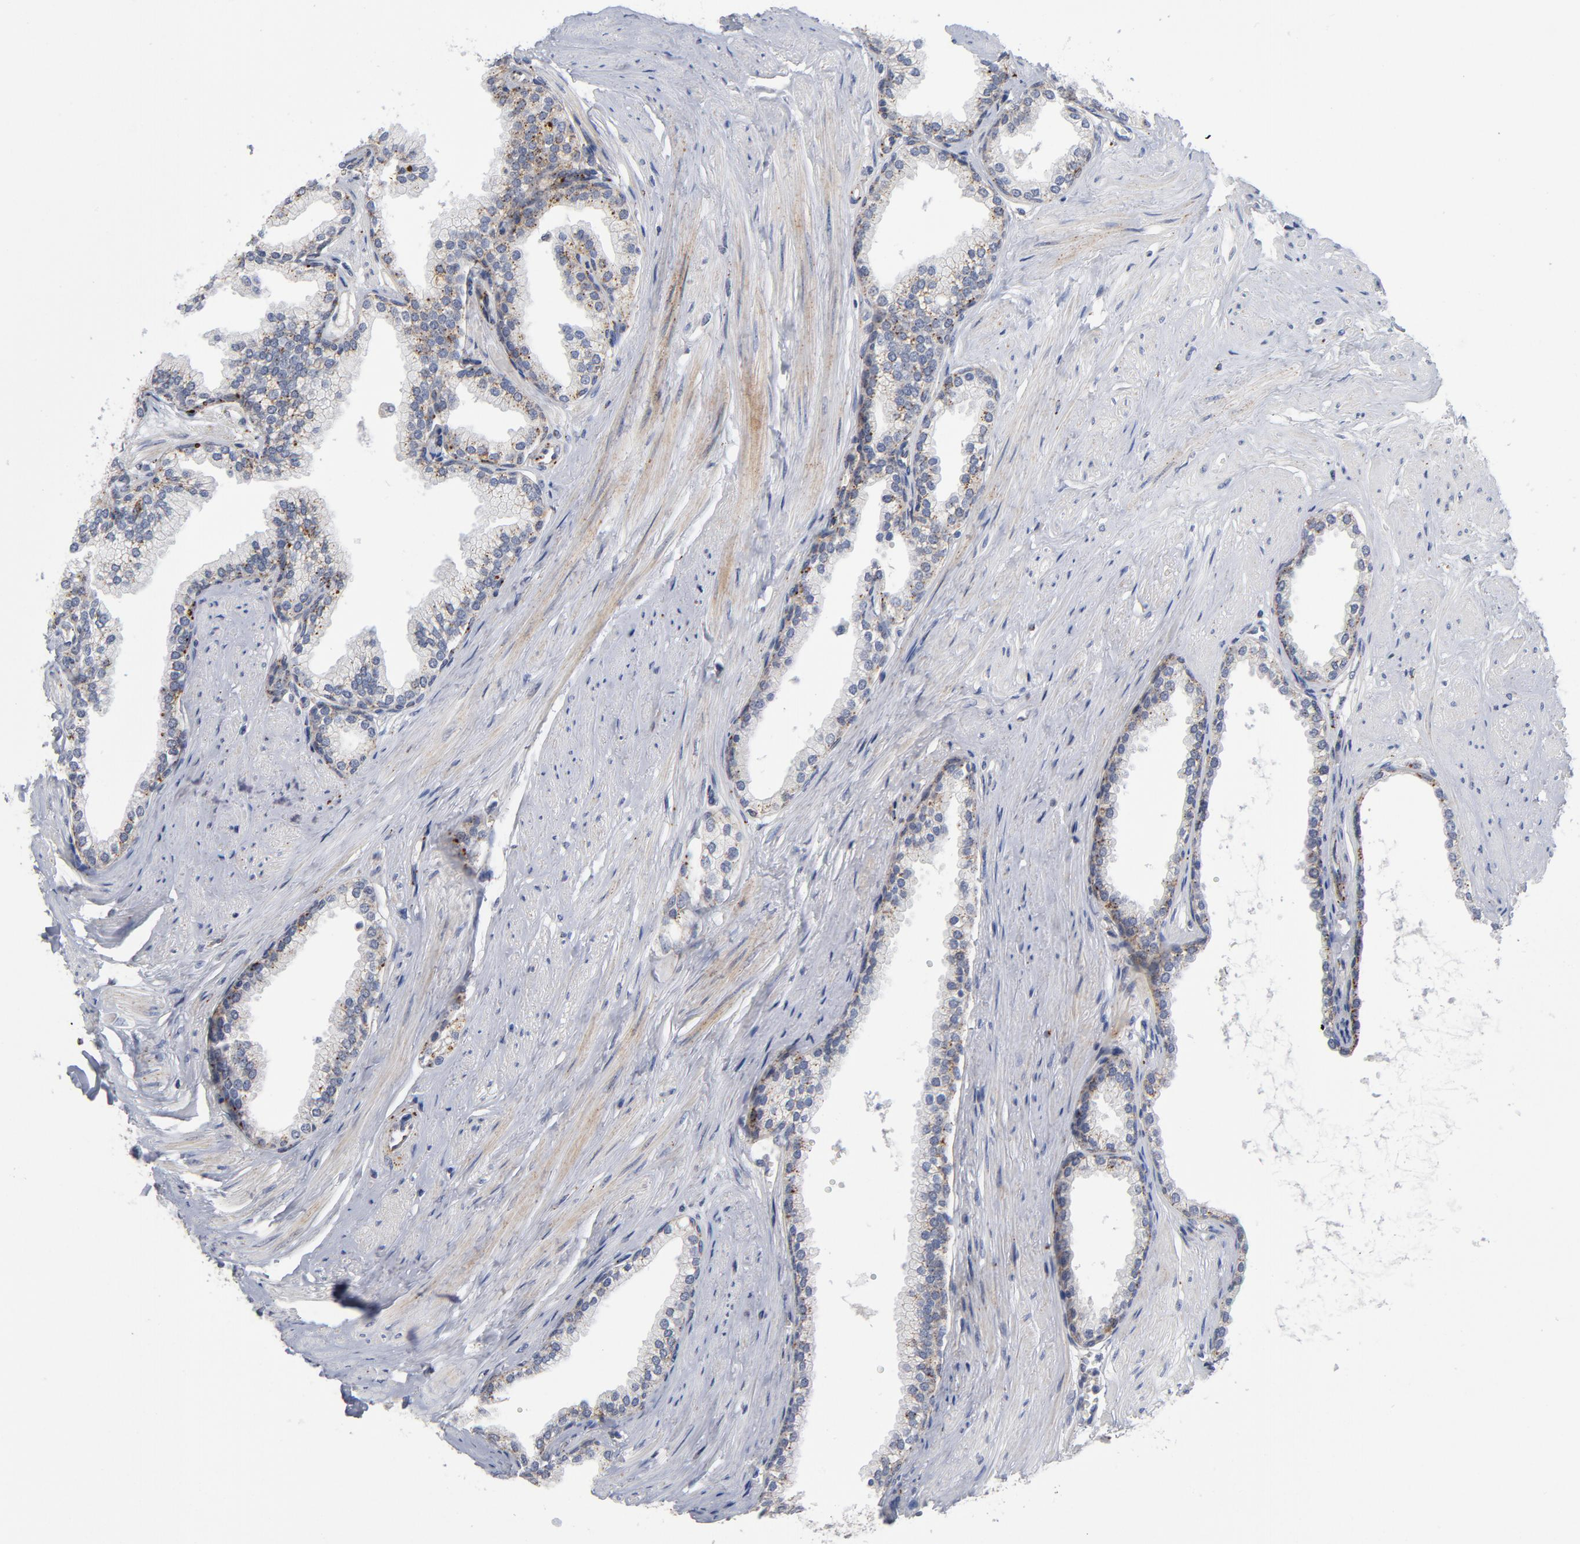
{"staining": {"intensity": "moderate", "quantity": ">75%", "location": "cytoplasmic/membranous"}, "tissue": "prostate", "cell_type": "Glandular cells", "image_type": "normal", "snomed": [{"axis": "morphology", "description": "Normal tissue, NOS"}, {"axis": "topography", "description": "Prostate"}], "caption": "A brown stain labels moderate cytoplasmic/membranous expression of a protein in glandular cells of unremarkable human prostate. (DAB (3,3'-diaminobenzidine) = brown stain, brightfield microscopy at high magnification).", "gene": "AKT2", "patient": {"sex": "male", "age": 64}}